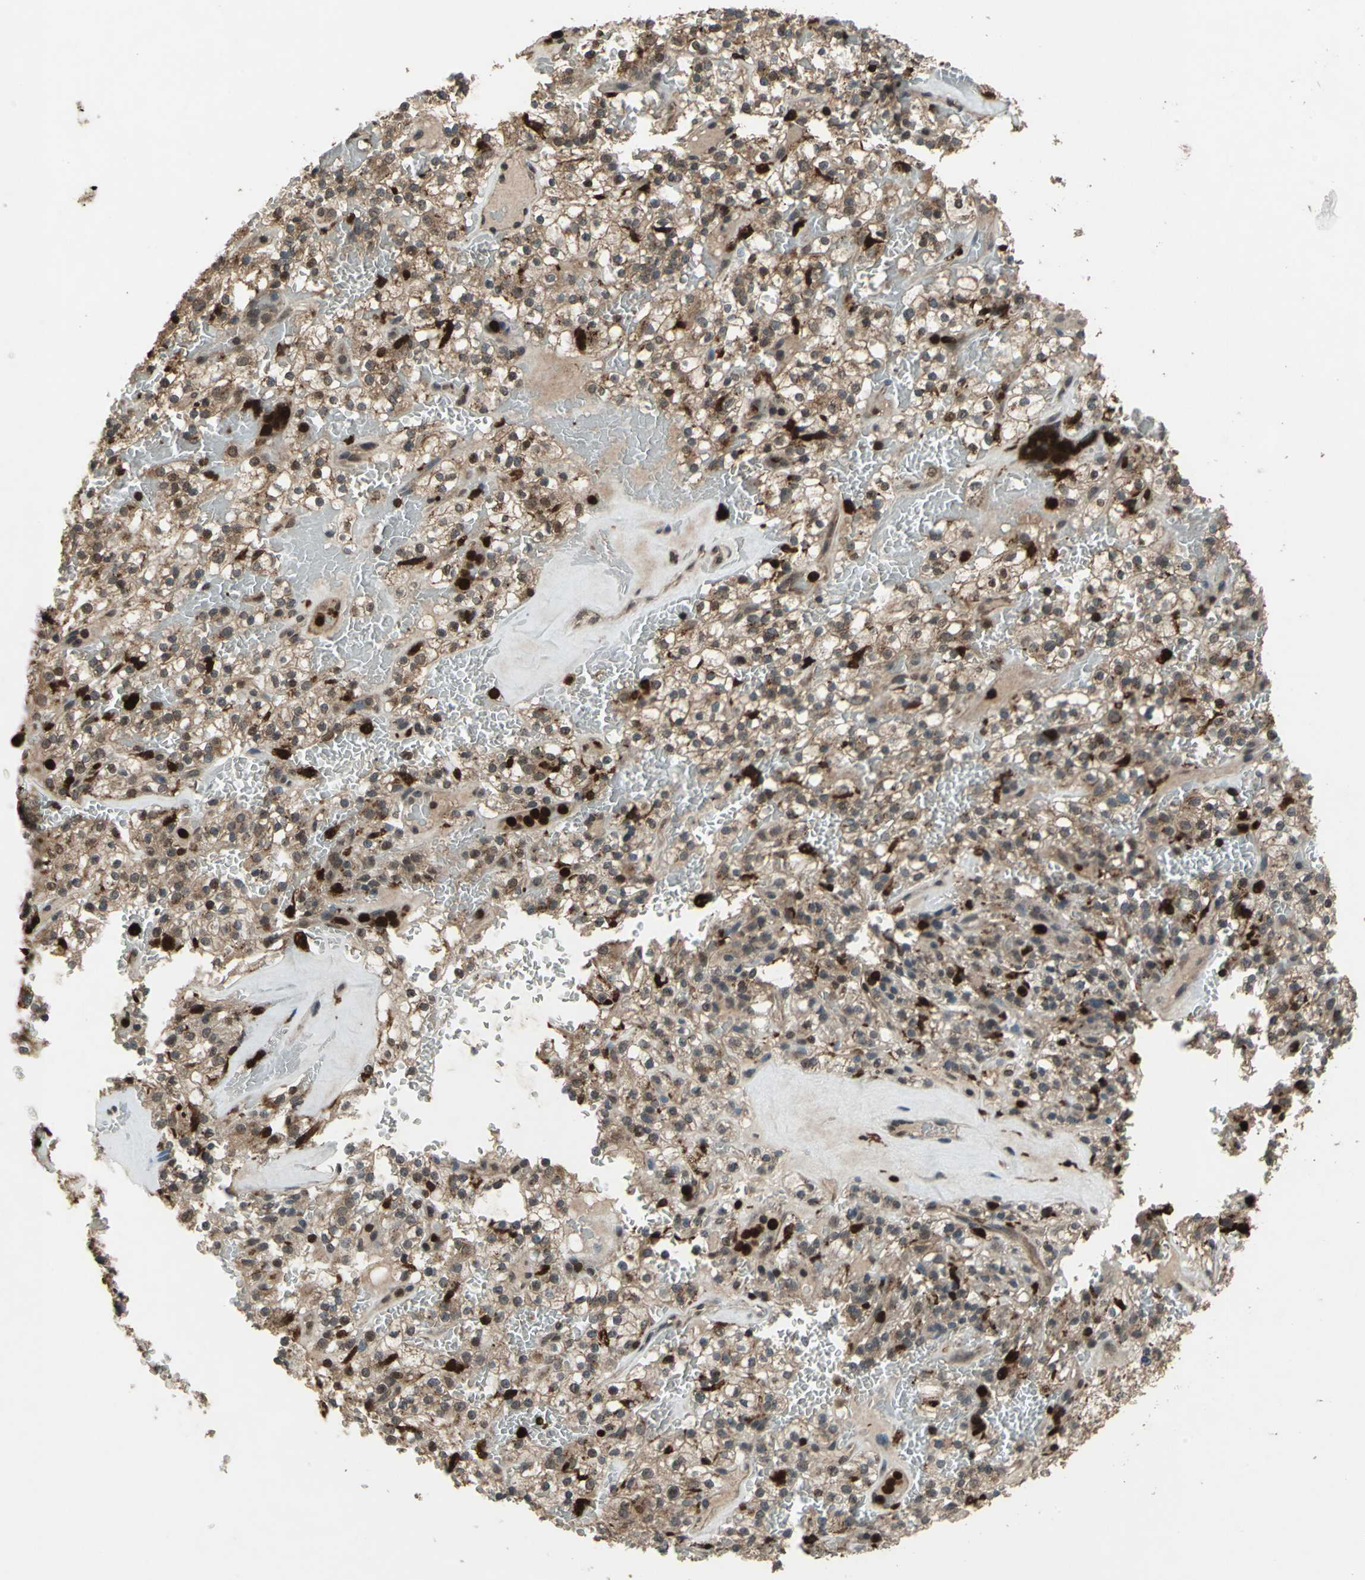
{"staining": {"intensity": "moderate", "quantity": ">75%", "location": "cytoplasmic/membranous"}, "tissue": "renal cancer", "cell_type": "Tumor cells", "image_type": "cancer", "snomed": [{"axis": "morphology", "description": "Normal tissue, NOS"}, {"axis": "morphology", "description": "Adenocarcinoma, NOS"}, {"axis": "topography", "description": "Kidney"}], "caption": "A micrograph of human renal cancer stained for a protein displays moderate cytoplasmic/membranous brown staining in tumor cells.", "gene": "PYCARD", "patient": {"sex": "female", "age": 72}}